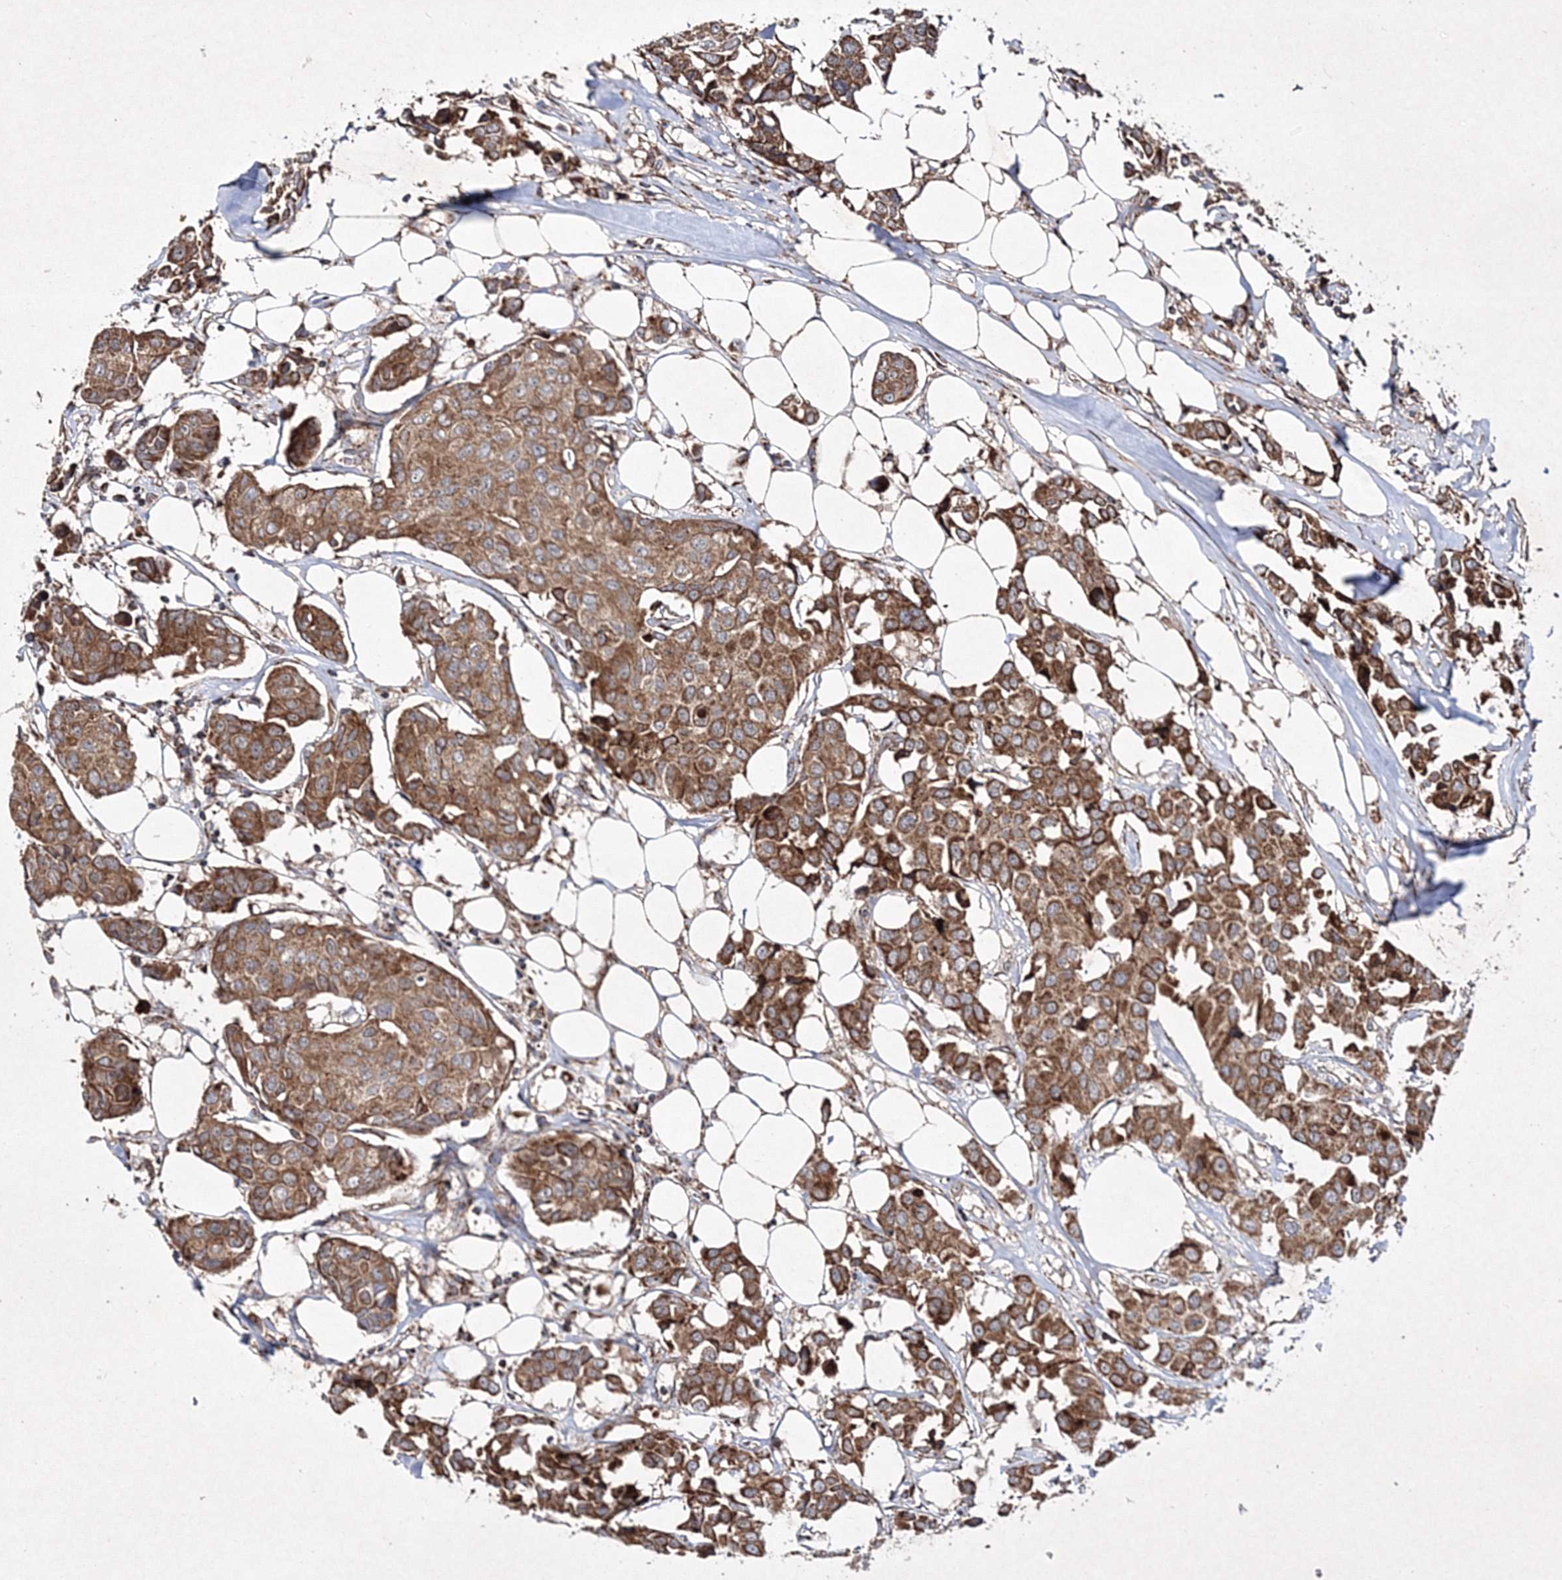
{"staining": {"intensity": "strong", "quantity": ">75%", "location": "cytoplasmic/membranous"}, "tissue": "breast cancer", "cell_type": "Tumor cells", "image_type": "cancer", "snomed": [{"axis": "morphology", "description": "Duct carcinoma"}, {"axis": "topography", "description": "Breast"}], "caption": "Strong cytoplasmic/membranous positivity is identified in approximately >75% of tumor cells in breast infiltrating ductal carcinoma.", "gene": "SCRN3", "patient": {"sex": "female", "age": 80}}